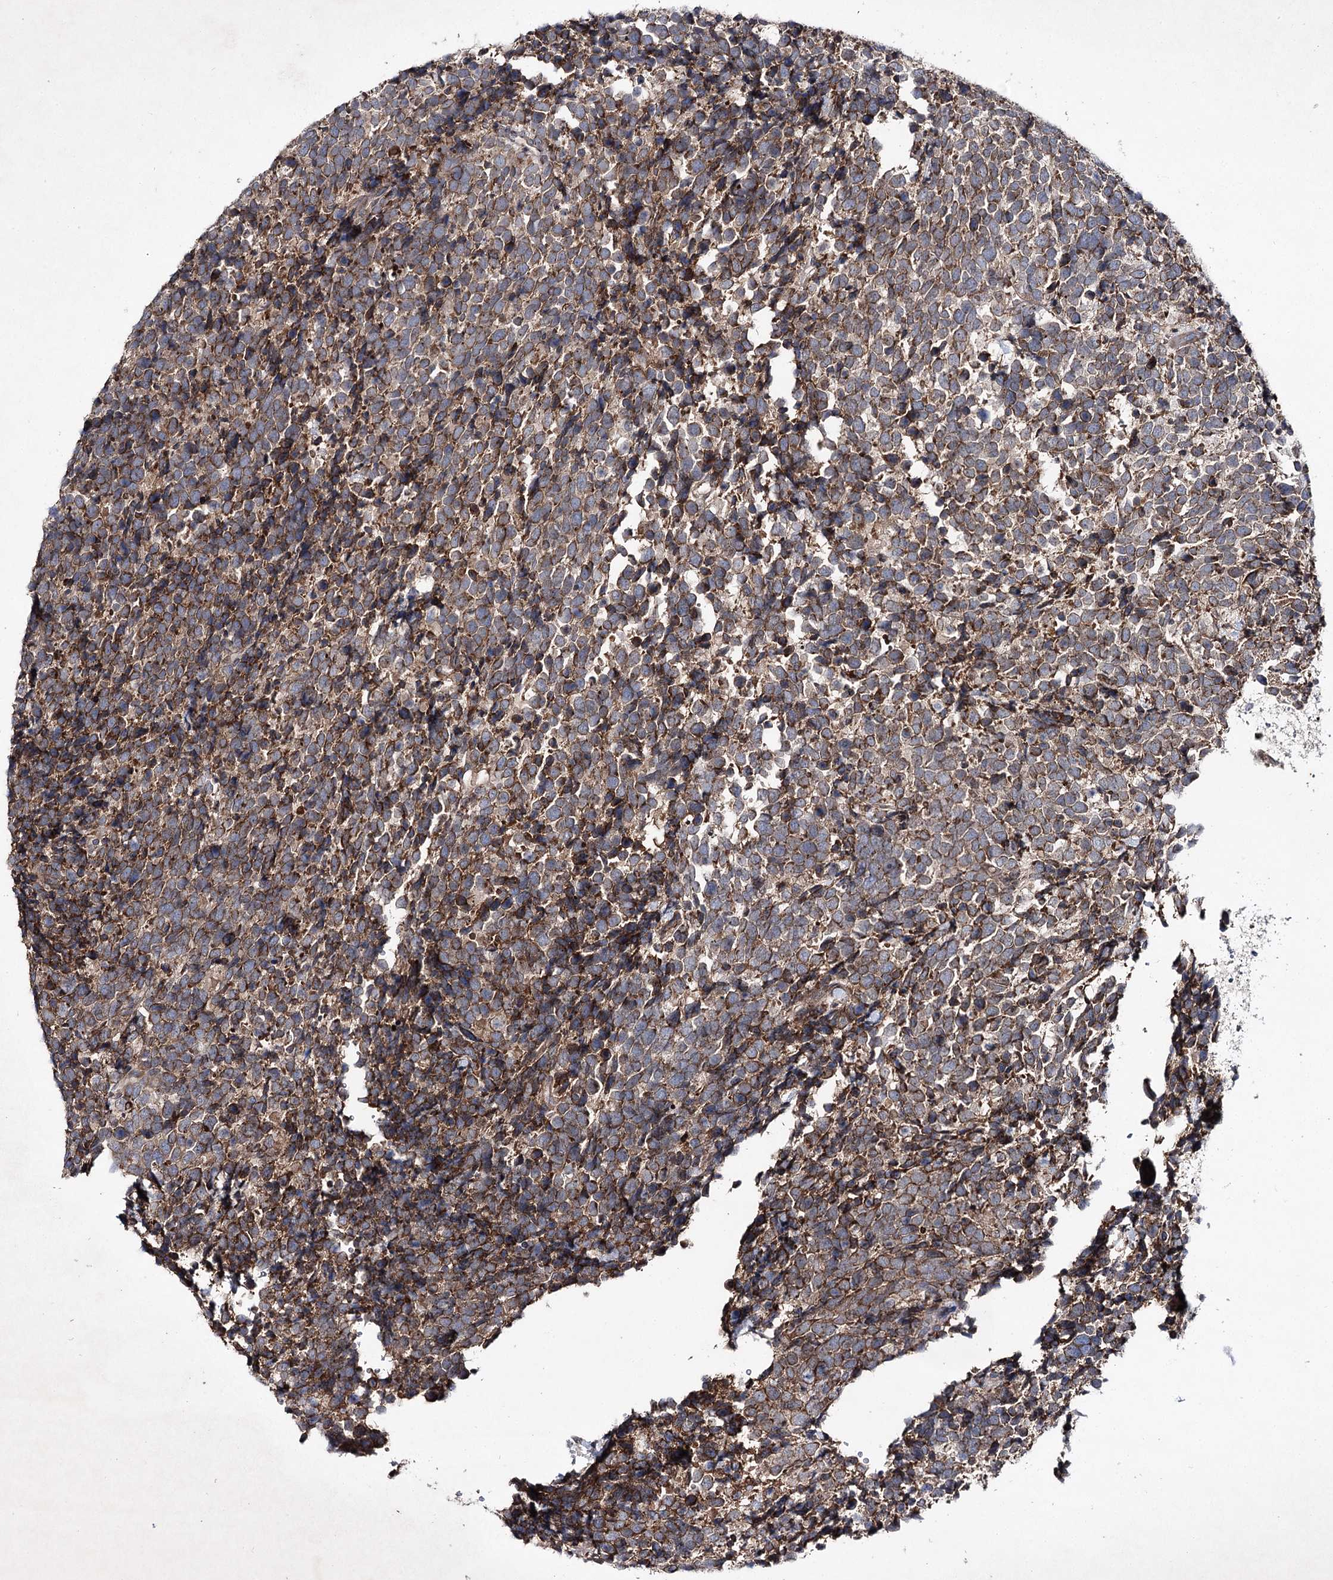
{"staining": {"intensity": "moderate", "quantity": ">75%", "location": "cytoplasmic/membranous"}, "tissue": "urothelial cancer", "cell_type": "Tumor cells", "image_type": "cancer", "snomed": [{"axis": "morphology", "description": "Urothelial carcinoma, High grade"}, {"axis": "topography", "description": "Urinary bladder"}], "caption": "High-grade urothelial carcinoma was stained to show a protein in brown. There is medium levels of moderate cytoplasmic/membranous expression in about >75% of tumor cells. The staining was performed using DAB (3,3'-diaminobenzidine), with brown indicating positive protein expression. Nuclei are stained blue with hematoxylin.", "gene": "ALG9", "patient": {"sex": "female", "age": 82}}